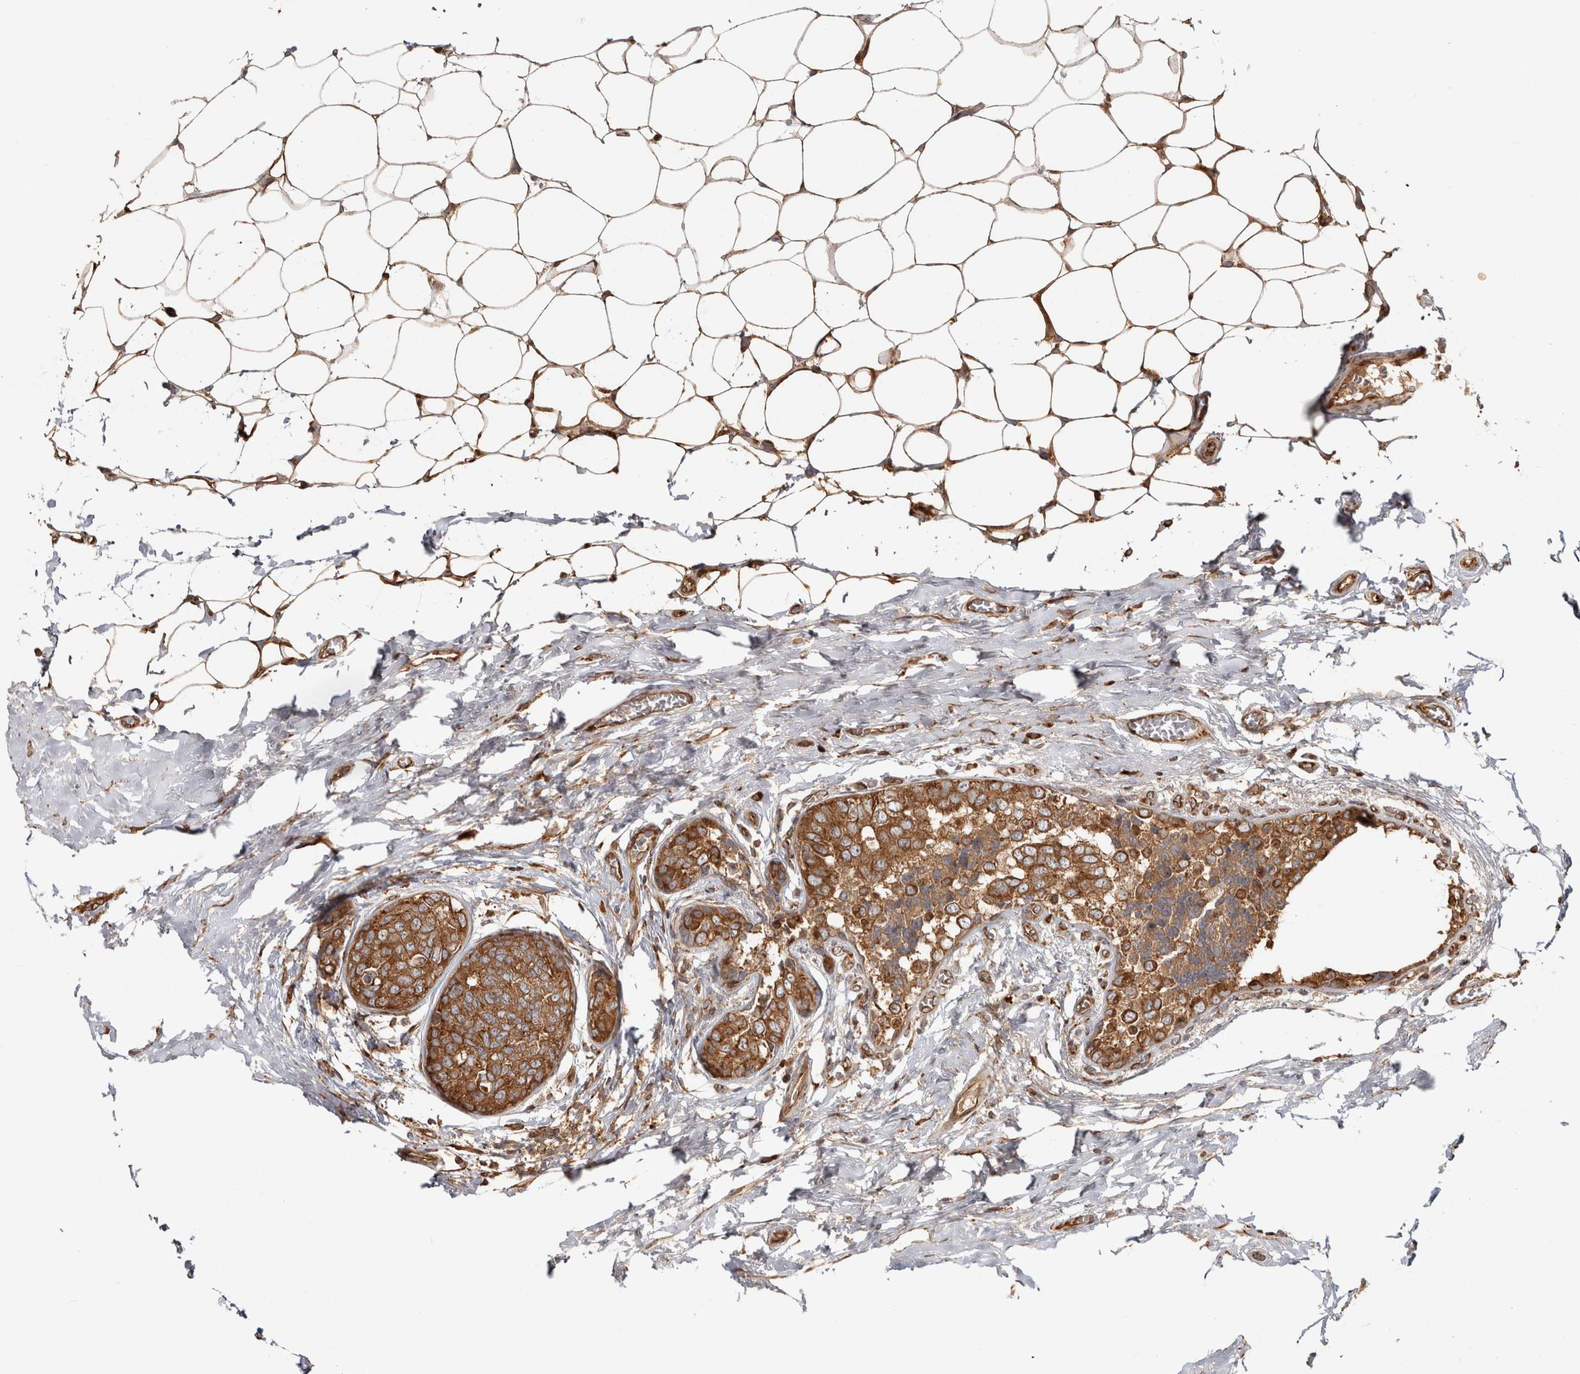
{"staining": {"intensity": "strong", "quantity": ">75%", "location": "cytoplasmic/membranous"}, "tissue": "breast cancer", "cell_type": "Tumor cells", "image_type": "cancer", "snomed": [{"axis": "morphology", "description": "Normal tissue, NOS"}, {"axis": "morphology", "description": "Duct carcinoma"}, {"axis": "topography", "description": "Breast"}], "caption": "Protein expression analysis of human breast cancer (invasive ductal carcinoma) reveals strong cytoplasmic/membranous expression in approximately >75% of tumor cells.", "gene": "CAMSAP2", "patient": {"sex": "female", "age": 43}}